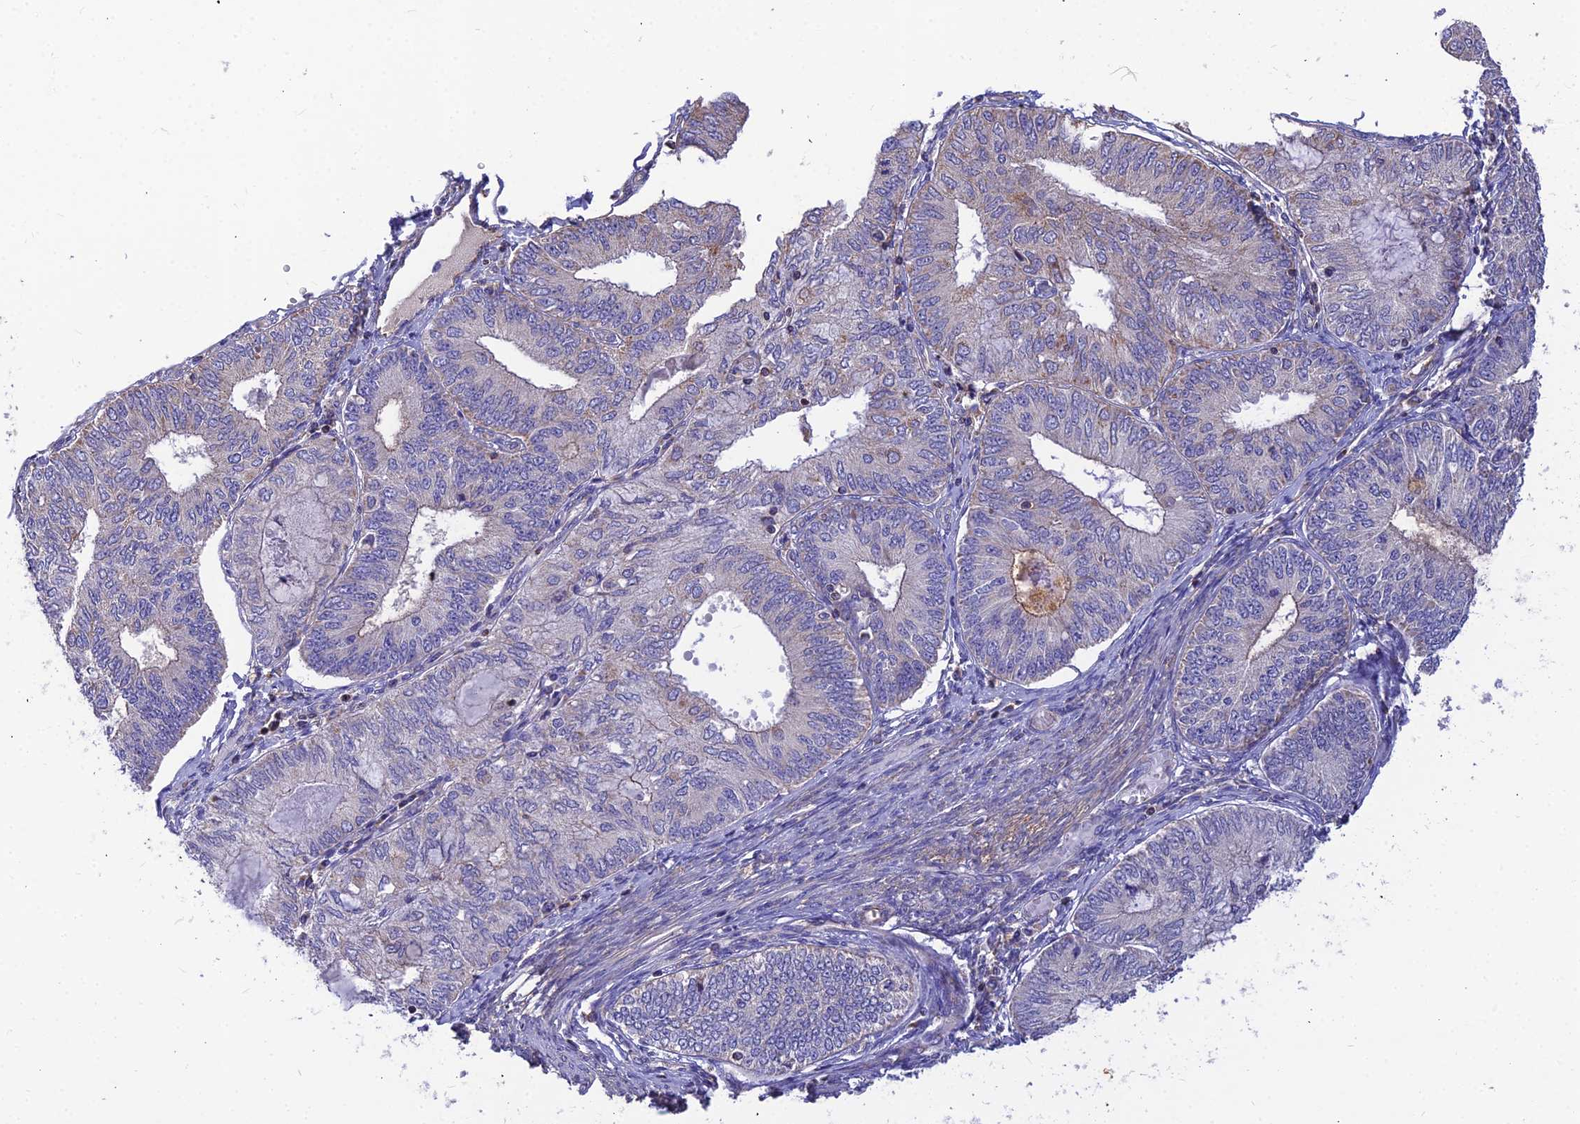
{"staining": {"intensity": "negative", "quantity": "none", "location": "none"}, "tissue": "endometrial cancer", "cell_type": "Tumor cells", "image_type": "cancer", "snomed": [{"axis": "morphology", "description": "Adenocarcinoma, NOS"}, {"axis": "topography", "description": "Endometrium"}], "caption": "There is no significant expression in tumor cells of endometrial cancer.", "gene": "ASPHD1", "patient": {"sex": "female", "age": 68}}